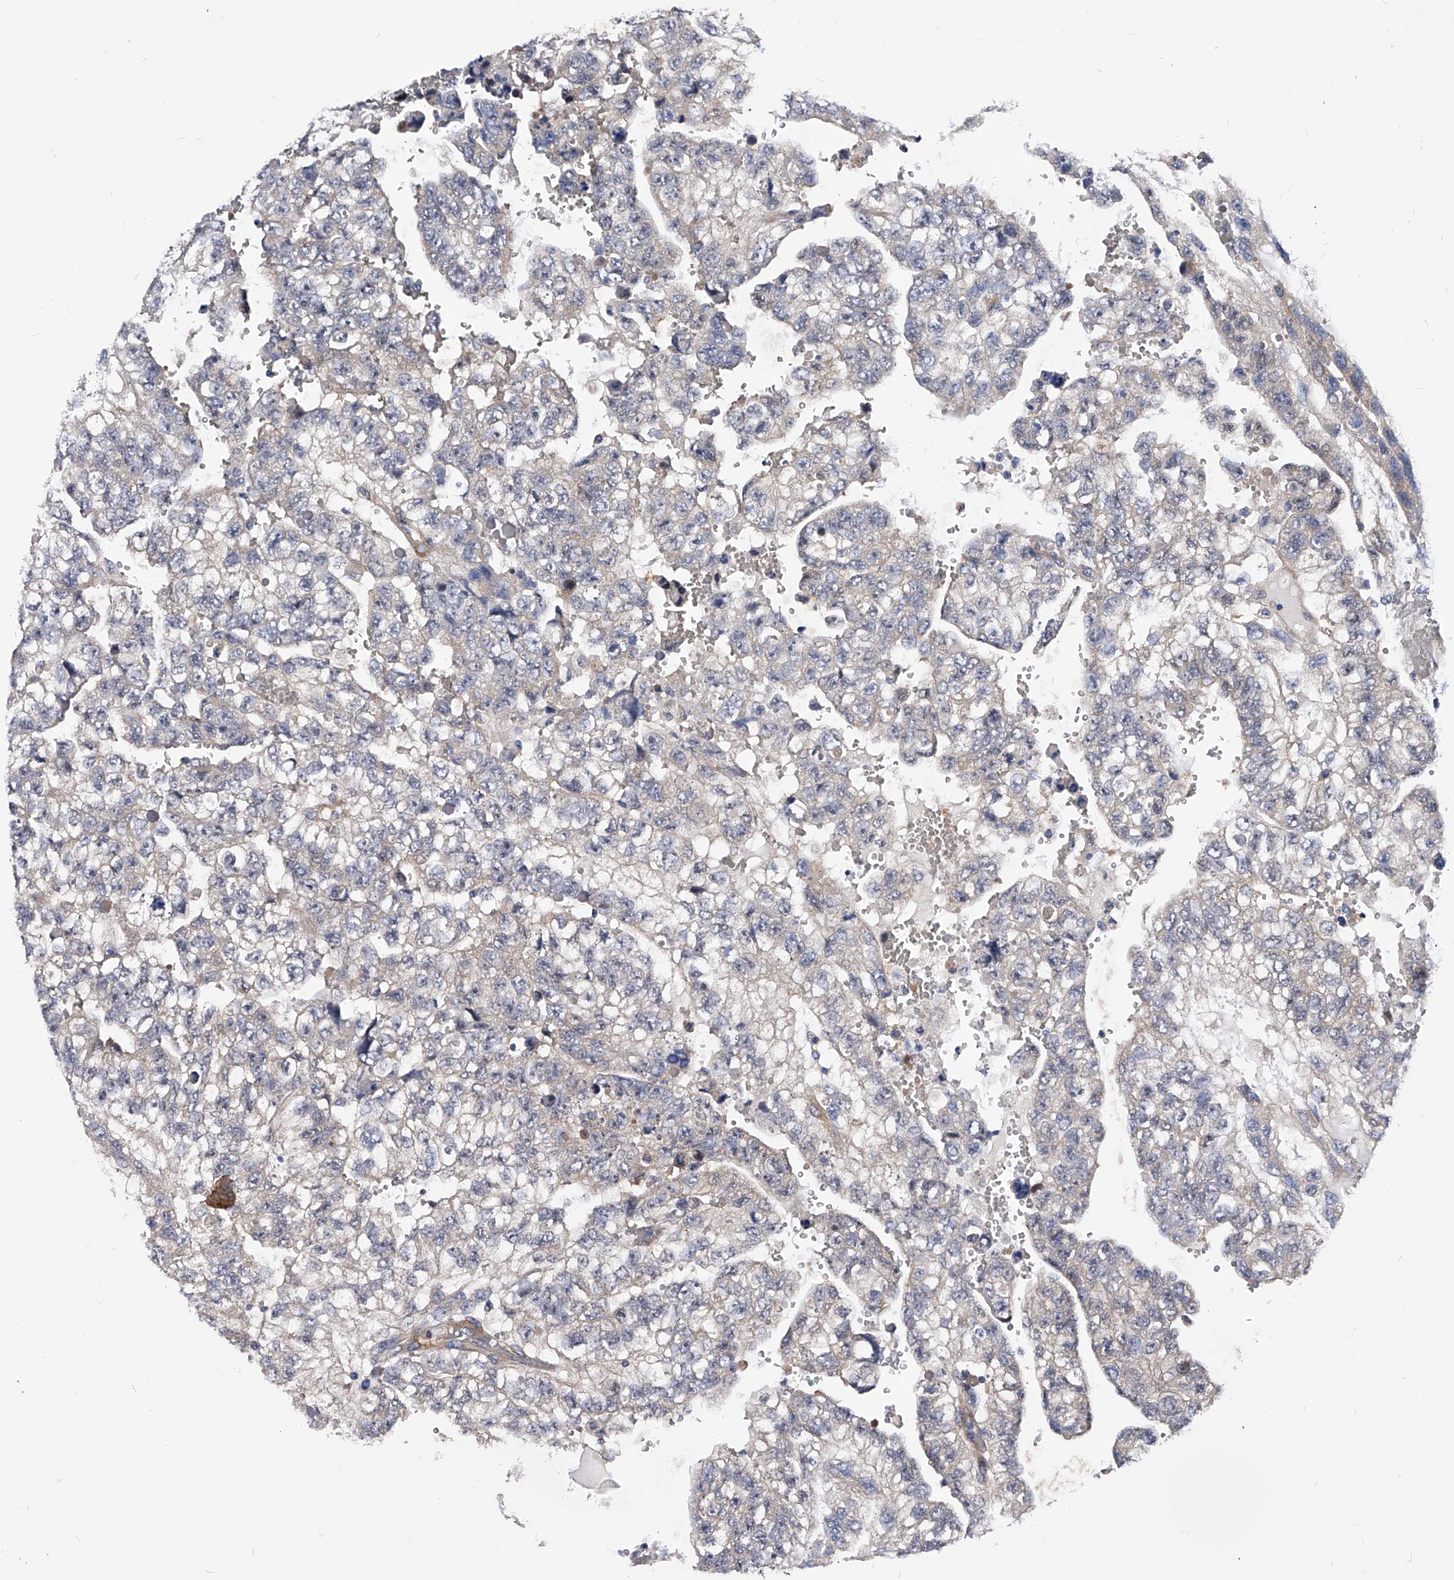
{"staining": {"intensity": "weak", "quantity": "<25%", "location": "cytoplasmic/membranous"}, "tissue": "testis cancer", "cell_type": "Tumor cells", "image_type": "cancer", "snomed": [{"axis": "morphology", "description": "Carcinoma, Embryonal, NOS"}, {"axis": "topography", "description": "Testis"}], "caption": "Immunohistochemistry (IHC) histopathology image of human testis cancer stained for a protein (brown), which shows no staining in tumor cells. The staining was performed using DAB (3,3'-diaminobenzidine) to visualize the protein expression in brown, while the nuclei were stained in blue with hematoxylin (Magnification: 20x).", "gene": "PPP5C", "patient": {"sex": "male", "age": 36}}